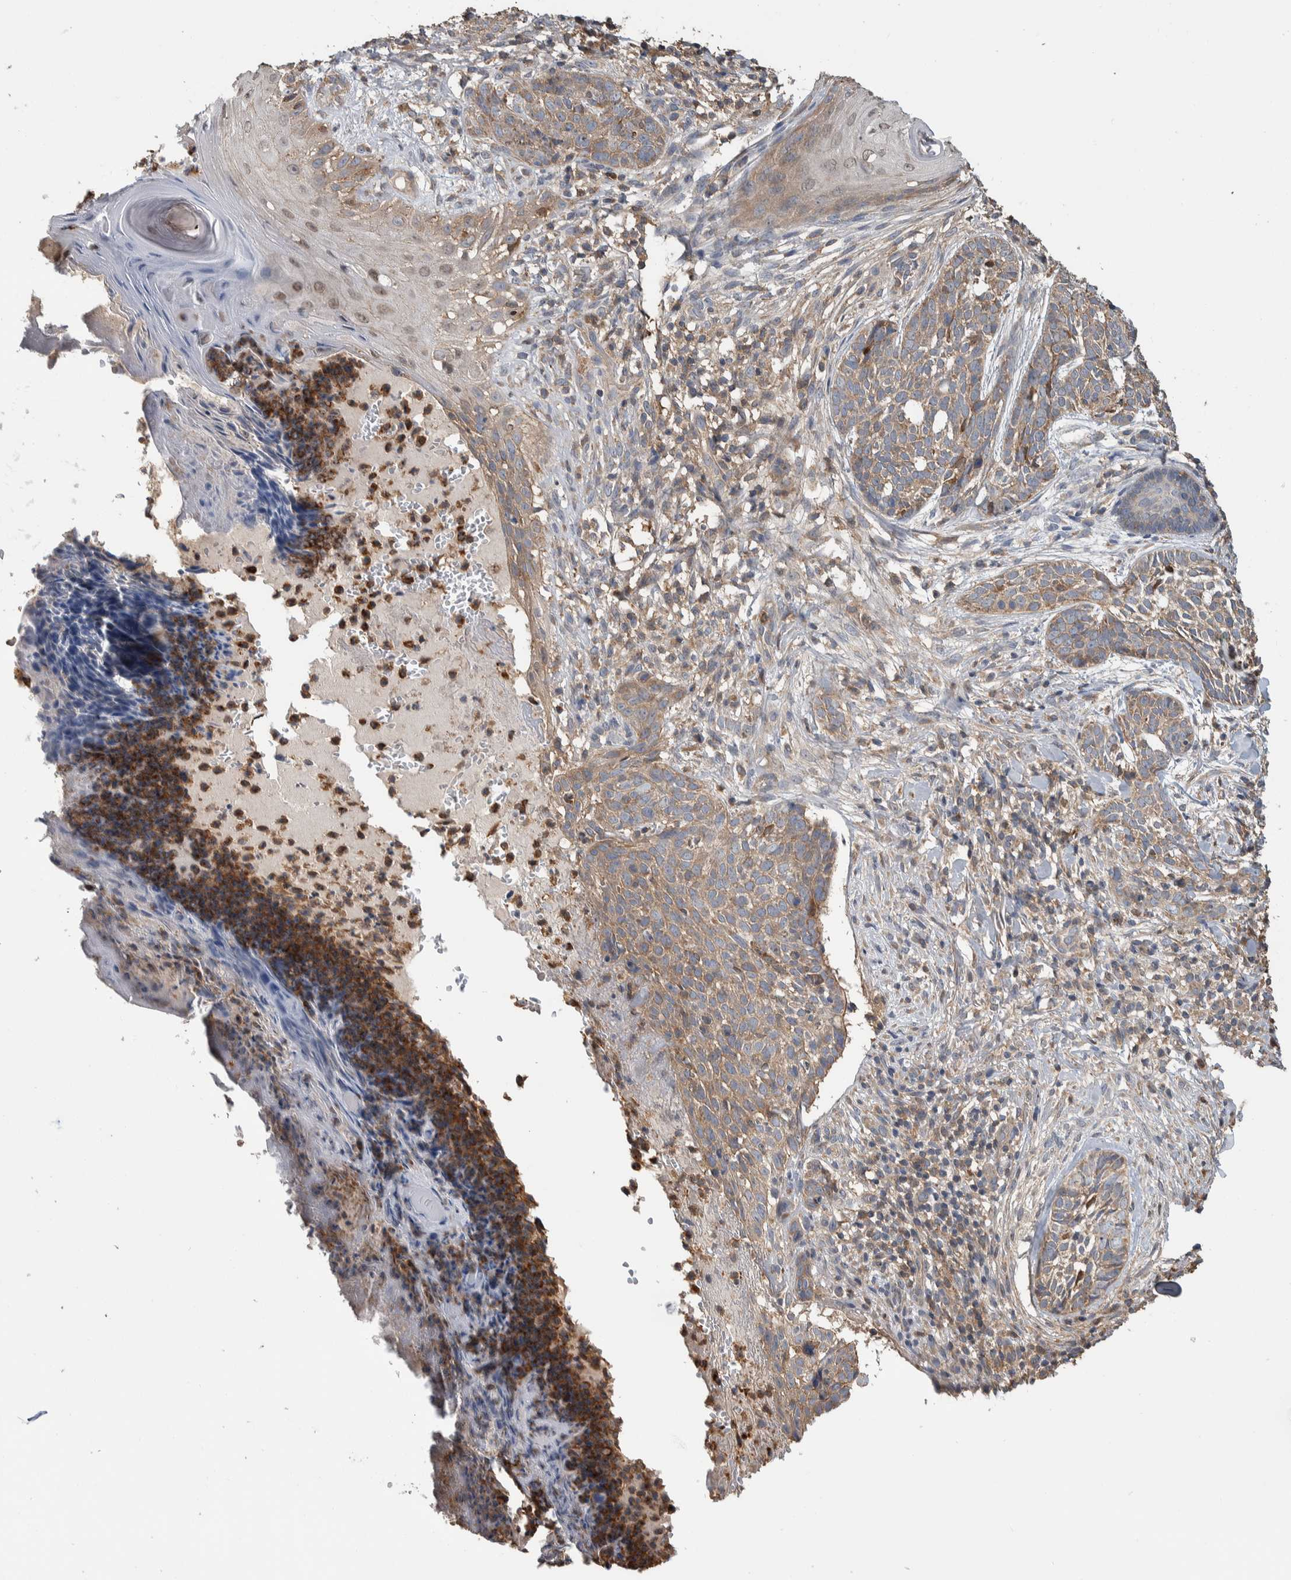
{"staining": {"intensity": "weak", "quantity": "25%-75%", "location": "cytoplasmic/membranous"}, "tissue": "skin cancer", "cell_type": "Tumor cells", "image_type": "cancer", "snomed": [{"axis": "morphology", "description": "Normal tissue, NOS"}, {"axis": "morphology", "description": "Basal cell carcinoma"}, {"axis": "topography", "description": "Skin"}], "caption": "Immunohistochemical staining of basal cell carcinoma (skin) reveals low levels of weak cytoplasmic/membranous protein staining in approximately 25%-75% of tumor cells.", "gene": "SDCBP", "patient": {"sex": "male", "age": 67}}